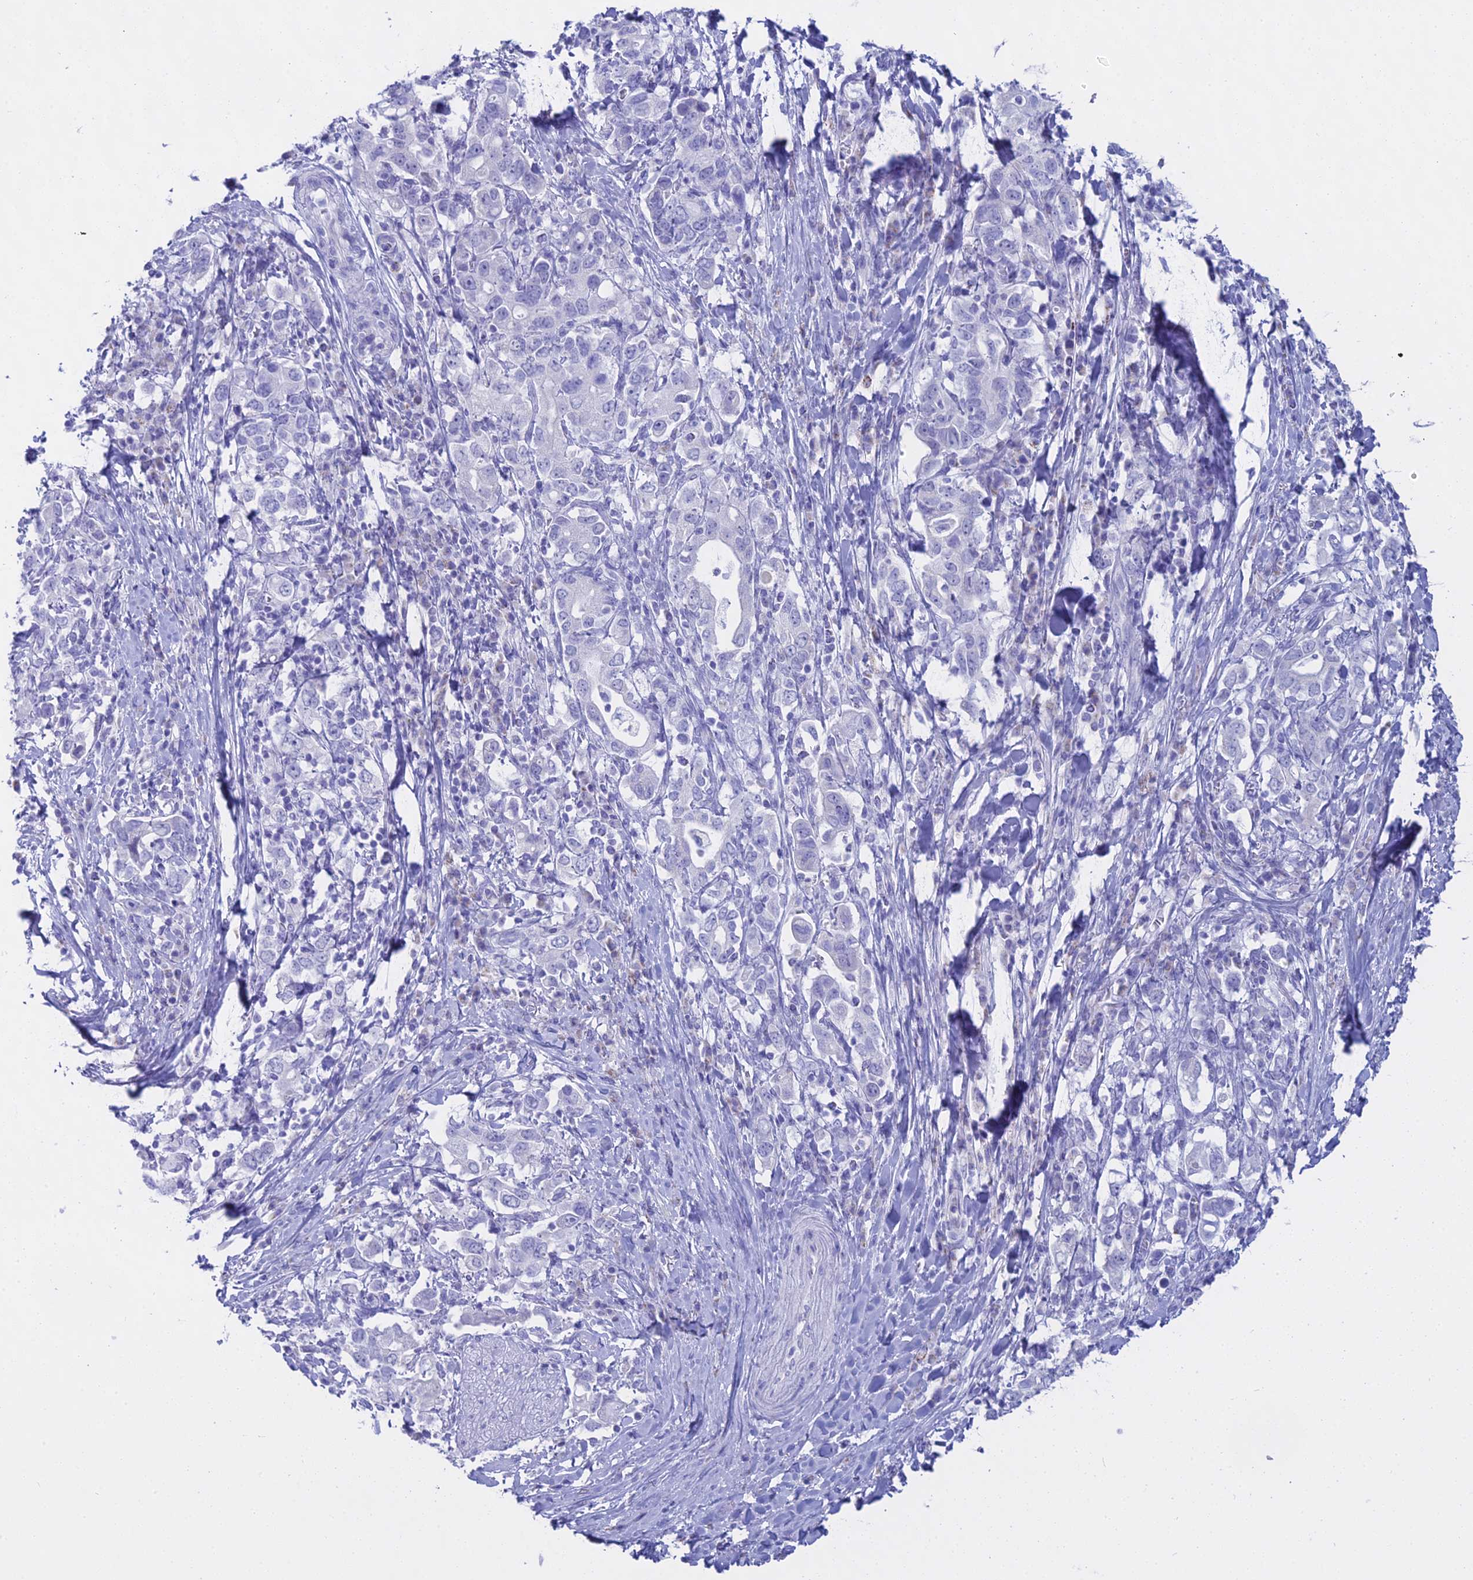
{"staining": {"intensity": "negative", "quantity": "none", "location": "none"}, "tissue": "stomach cancer", "cell_type": "Tumor cells", "image_type": "cancer", "snomed": [{"axis": "morphology", "description": "Adenocarcinoma, NOS"}, {"axis": "topography", "description": "Stomach, upper"}, {"axis": "topography", "description": "Stomach"}], "caption": "IHC photomicrograph of stomach adenocarcinoma stained for a protein (brown), which shows no expression in tumor cells.", "gene": "CGB2", "patient": {"sex": "male", "age": 62}}